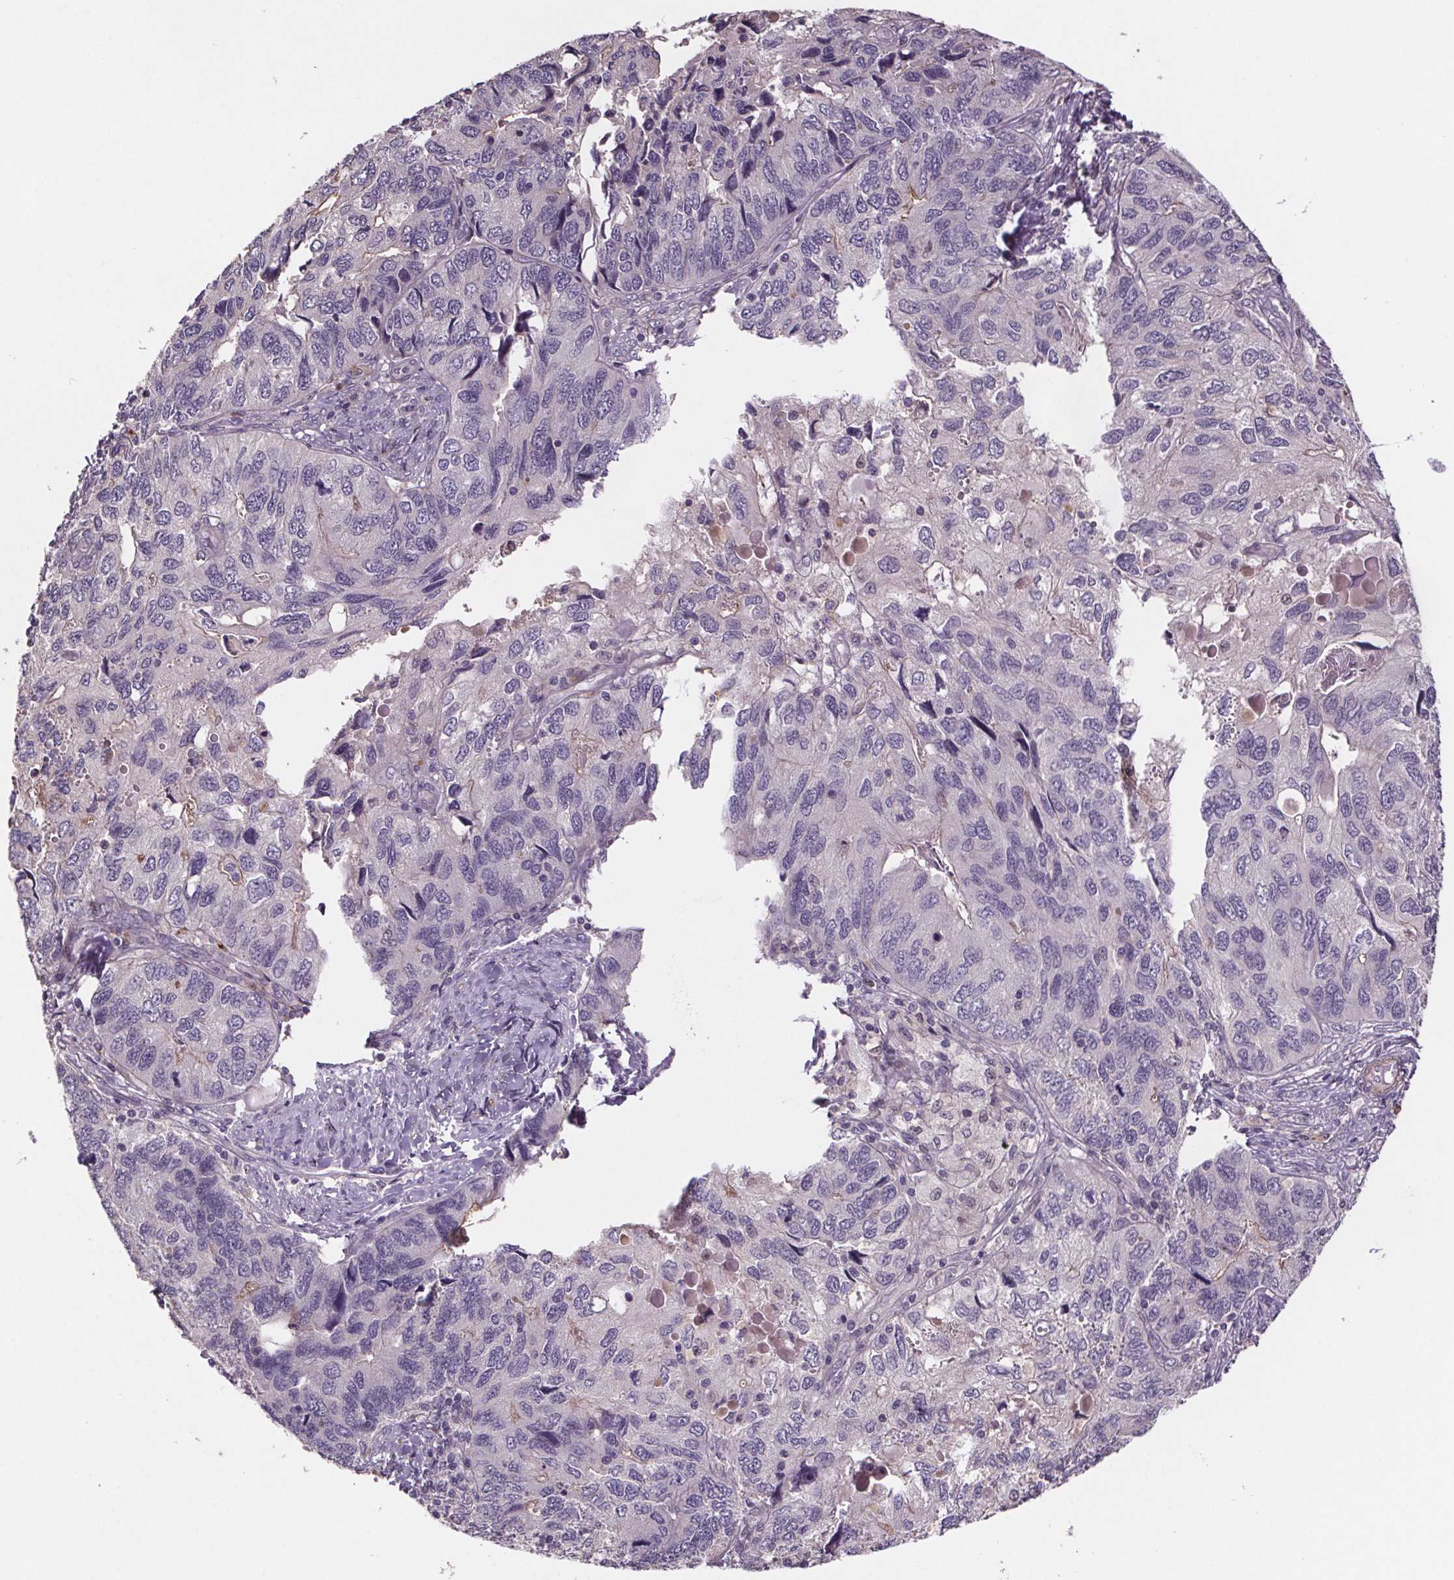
{"staining": {"intensity": "negative", "quantity": "none", "location": "none"}, "tissue": "endometrial cancer", "cell_type": "Tumor cells", "image_type": "cancer", "snomed": [{"axis": "morphology", "description": "Carcinoma, NOS"}, {"axis": "topography", "description": "Uterus"}], "caption": "Immunohistochemistry (IHC) photomicrograph of neoplastic tissue: endometrial carcinoma stained with DAB reveals no significant protein positivity in tumor cells. Brightfield microscopy of IHC stained with DAB (brown) and hematoxylin (blue), captured at high magnification.", "gene": "CLN3", "patient": {"sex": "female", "age": 76}}